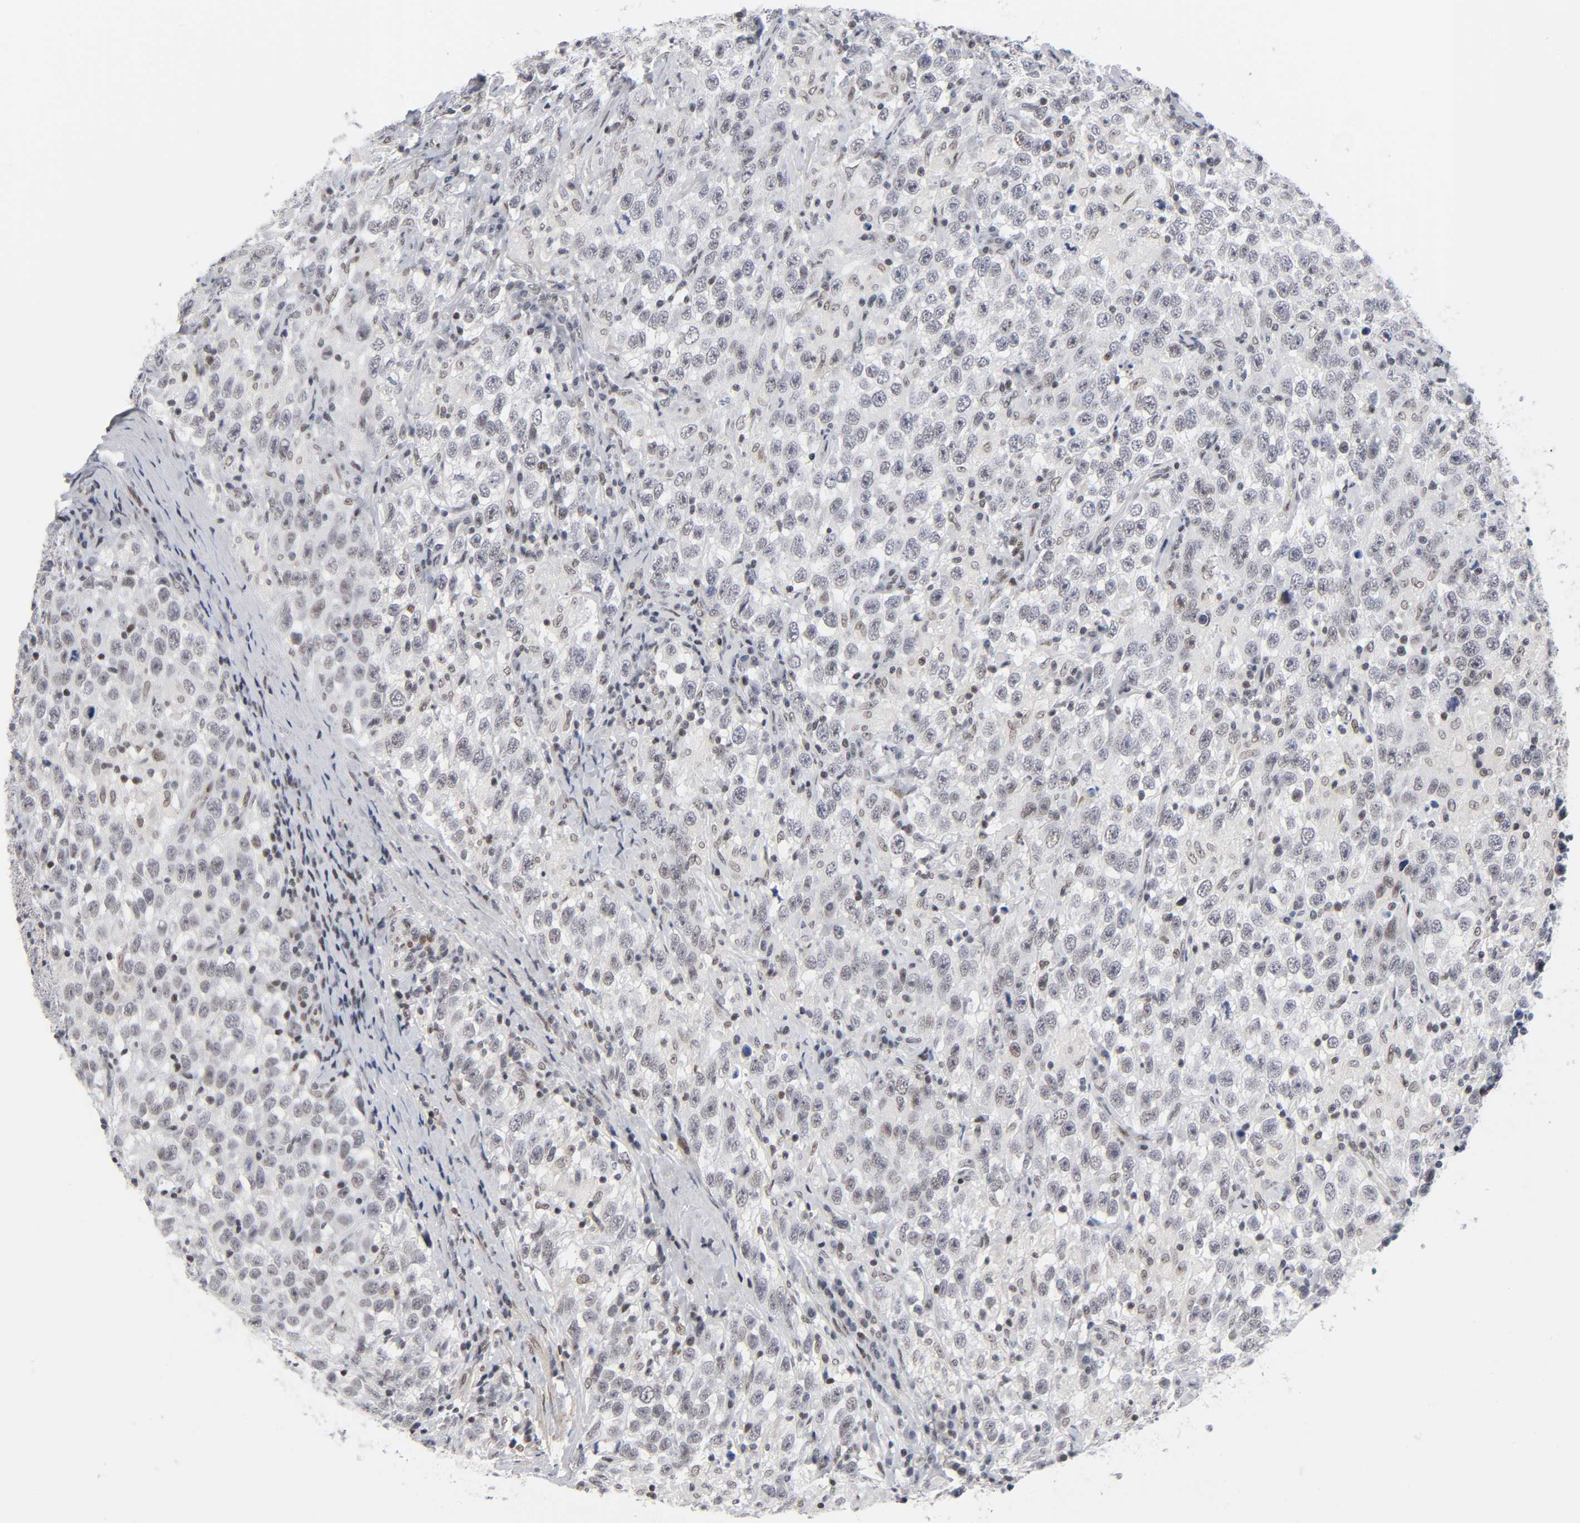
{"staining": {"intensity": "negative", "quantity": "none", "location": "none"}, "tissue": "testis cancer", "cell_type": "Tumor cells", "image_type": "cancer", "snomed": [{"axis": "morphology", "description": "Seminoma, NOS"}, {"axis": "topography", "description": "Testis"}], "caption": "IHC of human testis seminoma exhibits no expression in tumor cells.", "gene": "DIDO1", "patient": {"sex": "male", "age": 41}}